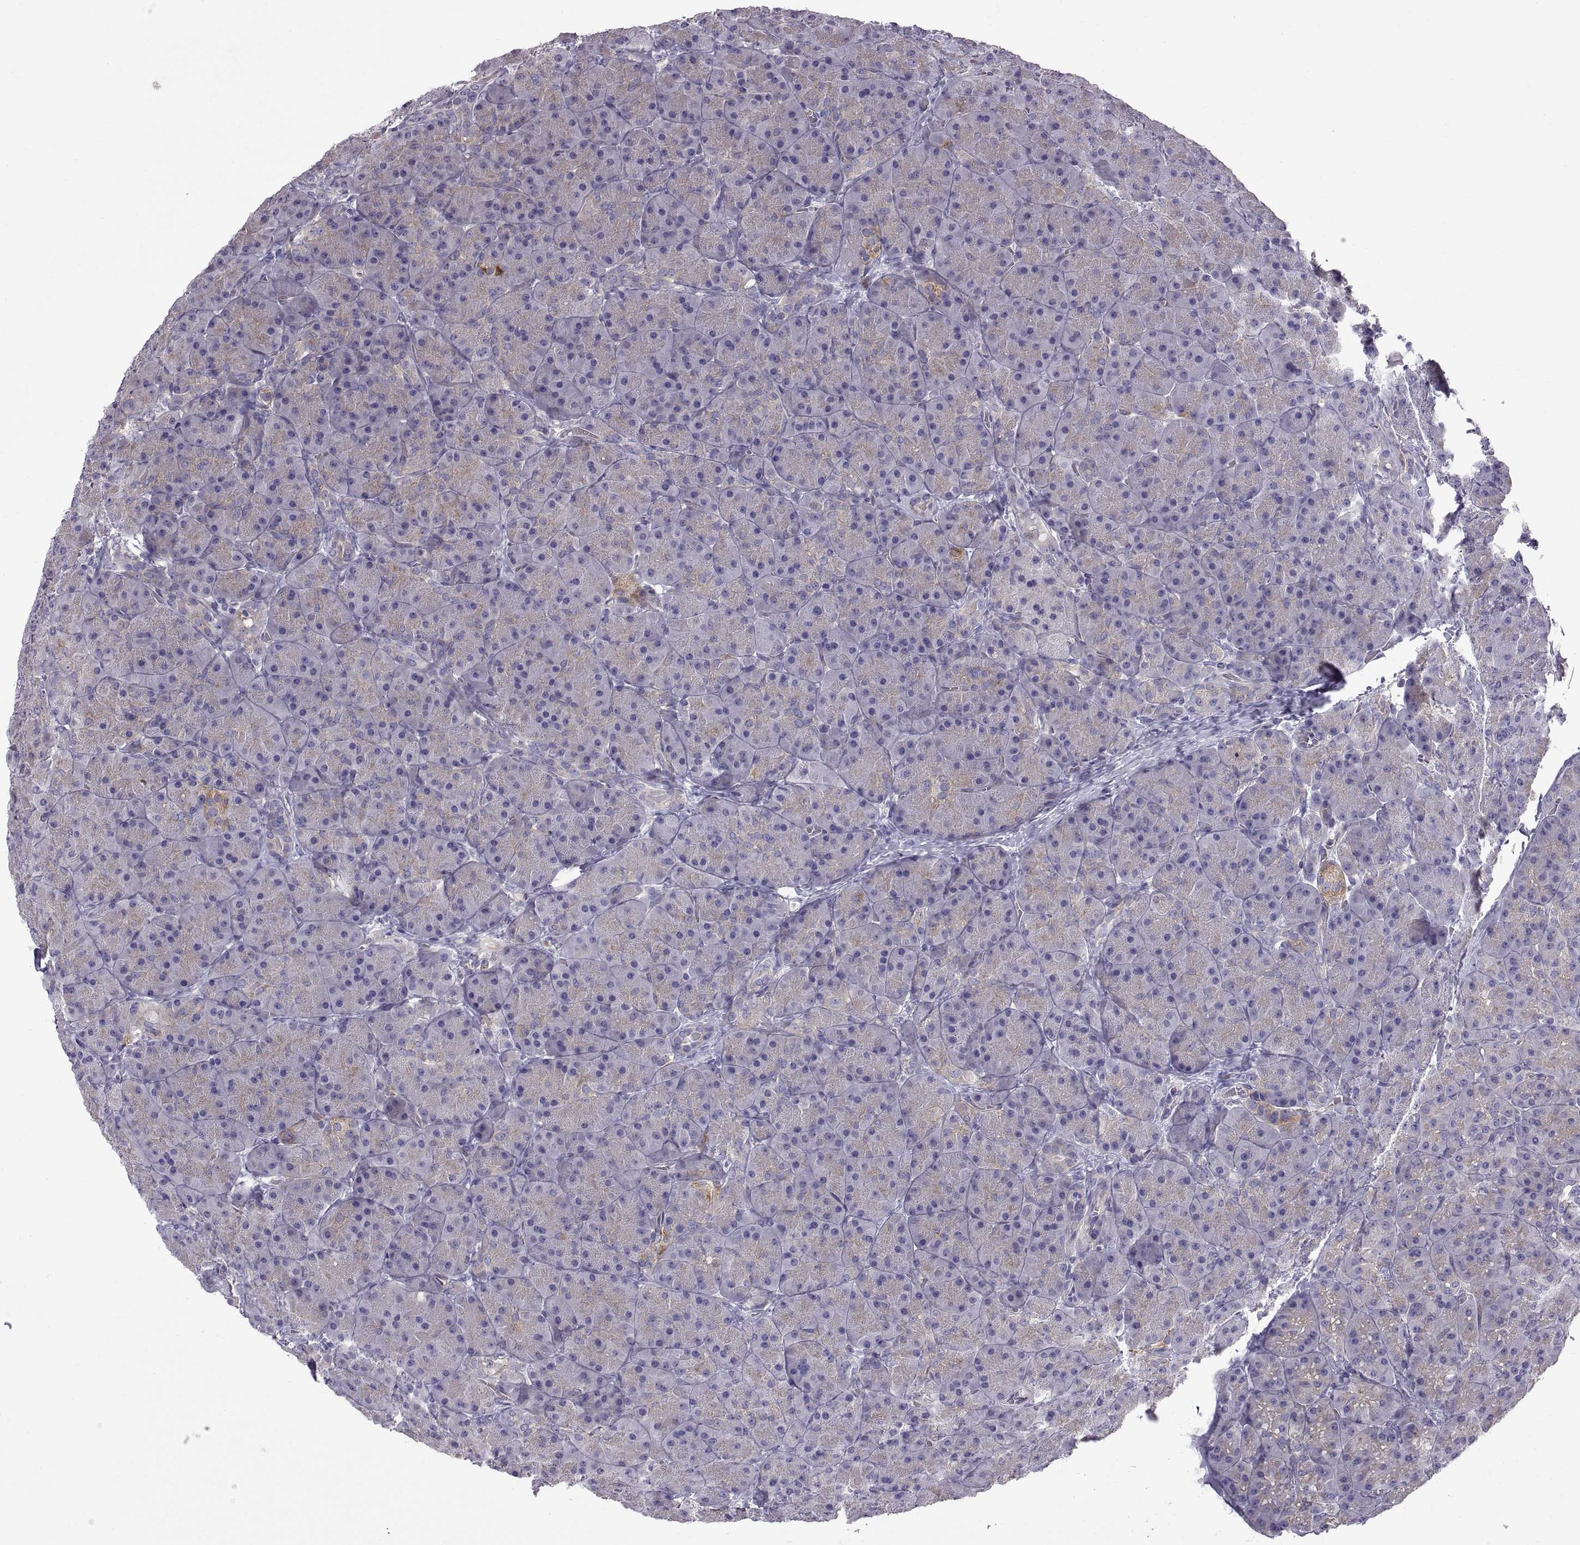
{"staining": {"intensity": "negative", "quantity": "none", "location": "none"}, "tissue": "pancreas", "cell_type": "Exocrine glandular cells", "image_type": "normal", "snomed": [{"axis": "morphology", "description": "Normal tissue, NOS"}, {"axis": "topography", "description": "Pancreas"}], "caption": "Pancreas stained for a protein using IHC displays no expression exocrine glandular cells.", "gene": "ARSL", "patient": {"sex": "male", "age": 57}}